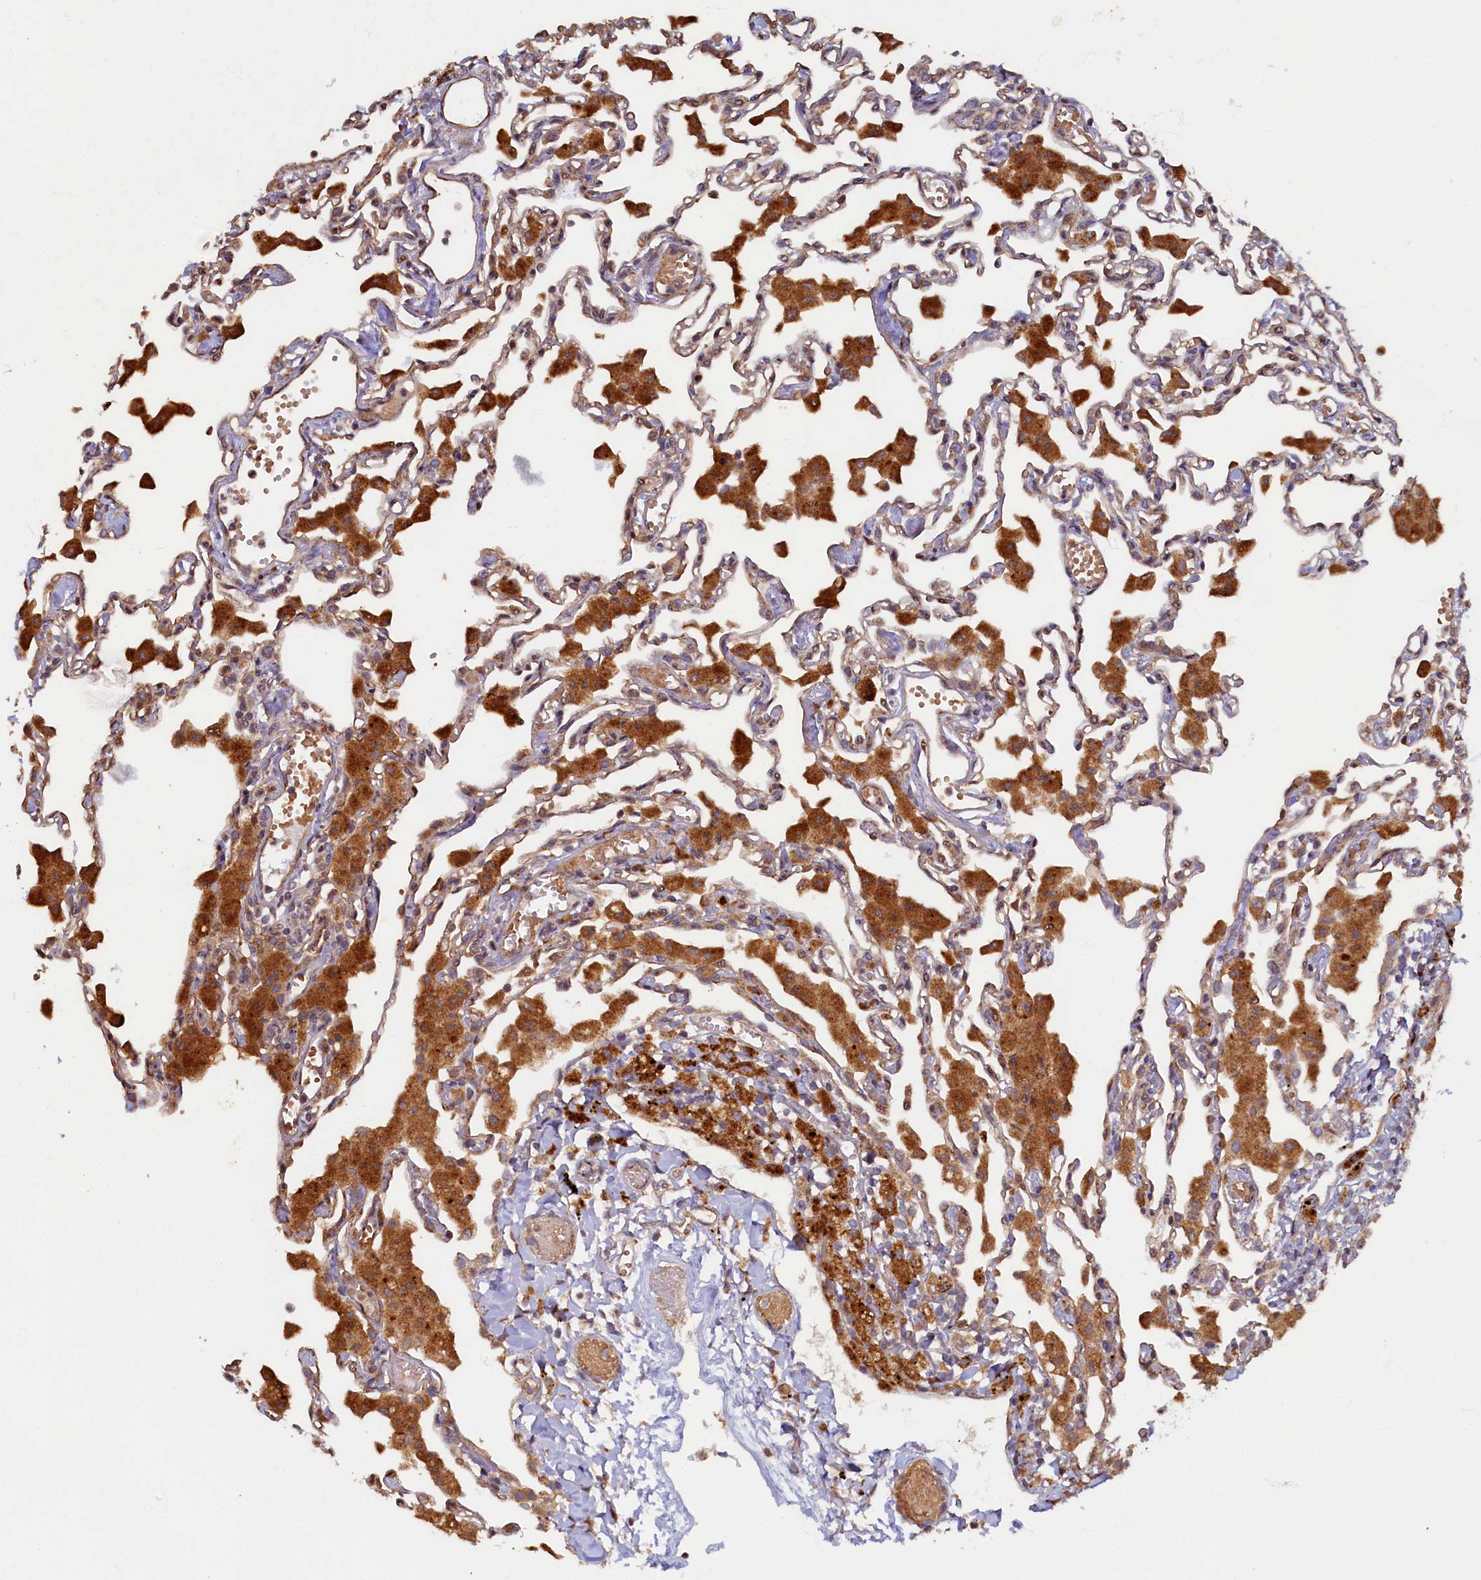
{"staining": {"intensity": "moderate", "quantity": "25%-75%", "location": "cytoplasmic/membranous"}, "tissue": "lung", "cell_type": "Alveolar cells", "image_type": "normal", "snomed": [{"axis": "morphology", "description": "Normal tissue, NOS"}, {"axis": "topography", "description": "Bronchus"}, {"axis": "topography", "description": "Lung"}], "caption": "Lung stained for a protein (brown) displays moderate cytoplasmic/membranous positive positivity in about 25%-75% of alveolar cells.", "gene": "TMEM181", "patient": {"sex": "female", "age": 49}}